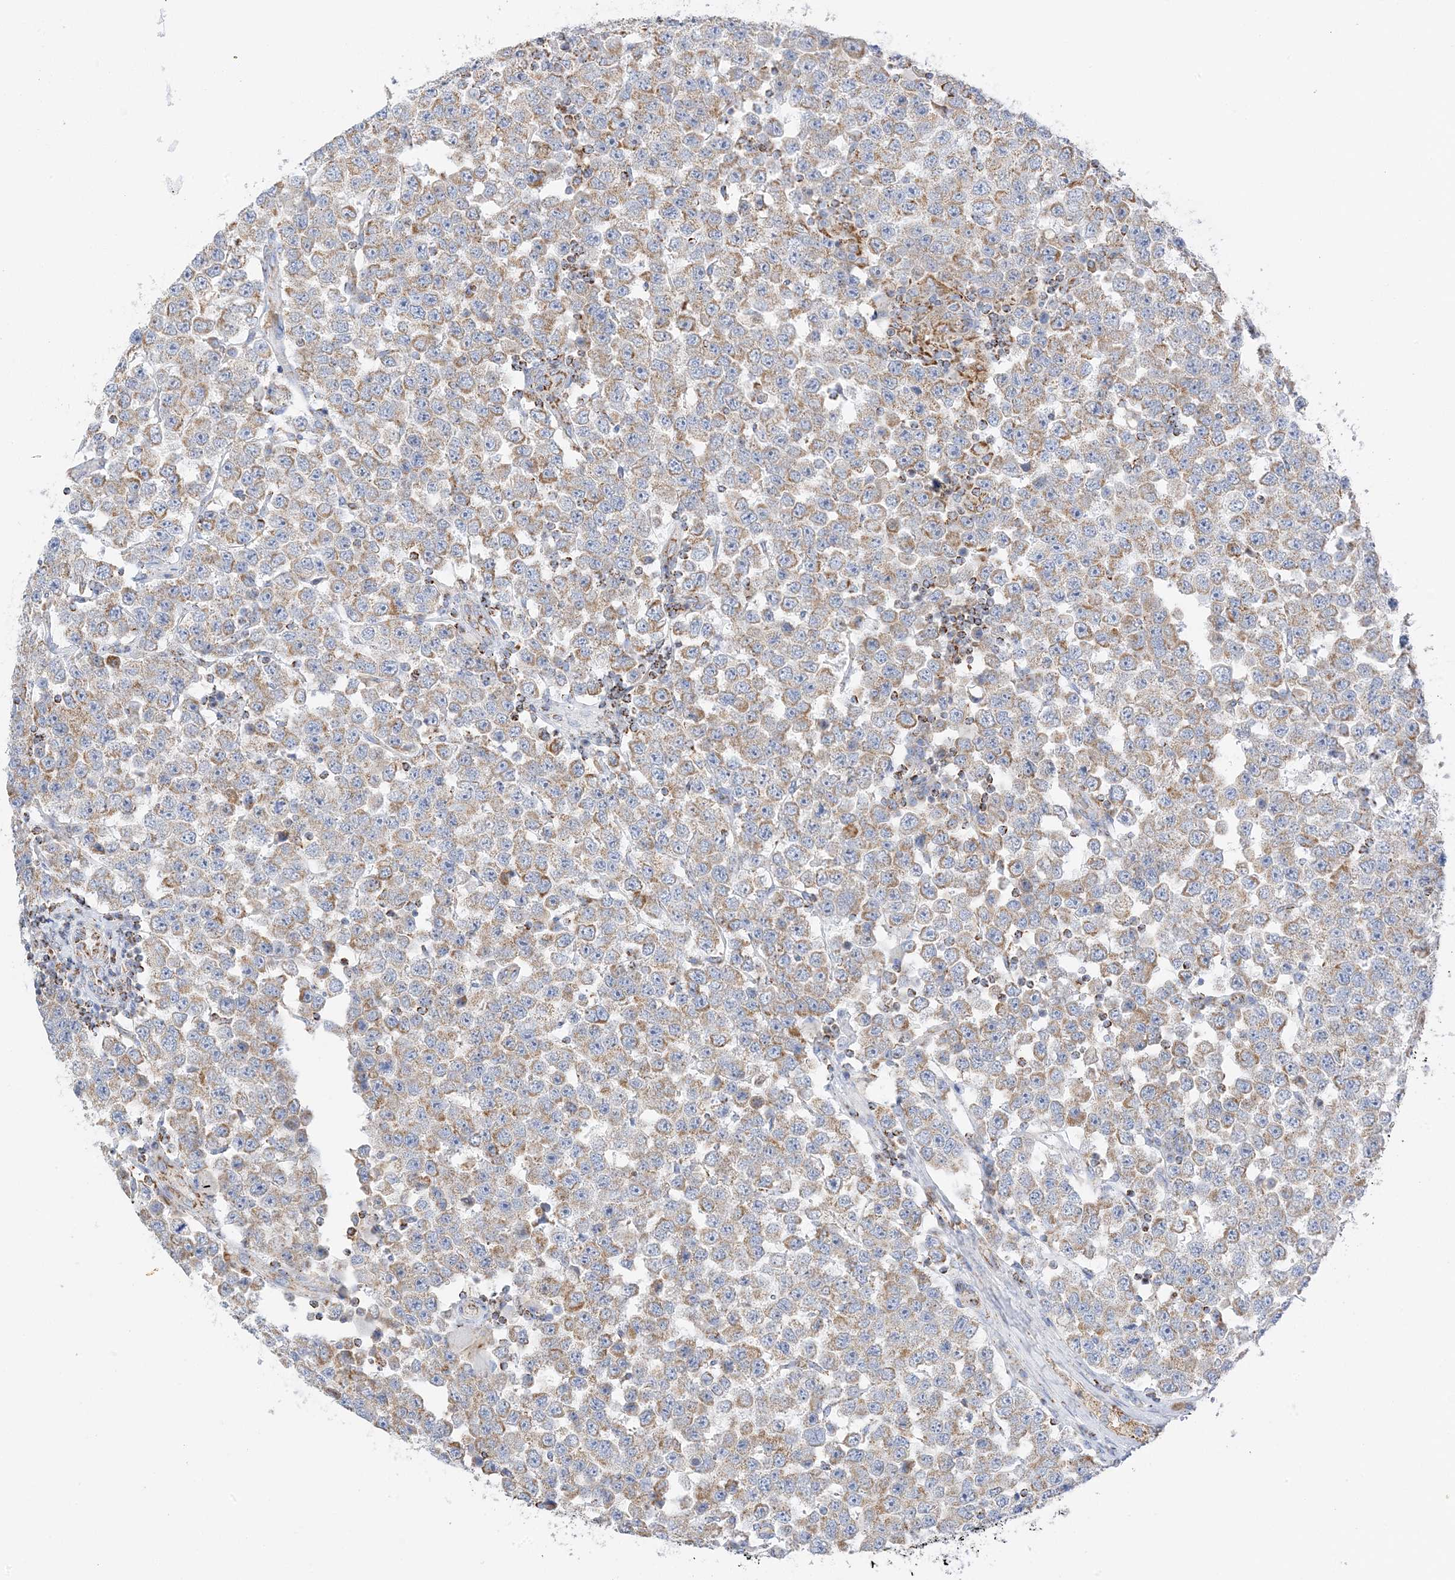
{"staining": {"intensity": "moderate", "quantity": ">75%", "location": "cytoplasmic/membranous"}, "tissue": "testis cancer", "cell_type": "Tumor cells", "image_type": "cancer", "snomed": [{"axis": "morphology", "description": "Seminoma, NOS"}, {"axis": "topography", "description": "Testis"}], "caption": "Immunohistochemical staining of testis seminoma demonstrates medium levels of moderate cytoplasmic/membranous protein staining in approximately >75% of tumor cells.", "gene": "CAPN13", "patient": {"sex": "male", "age": 28}}